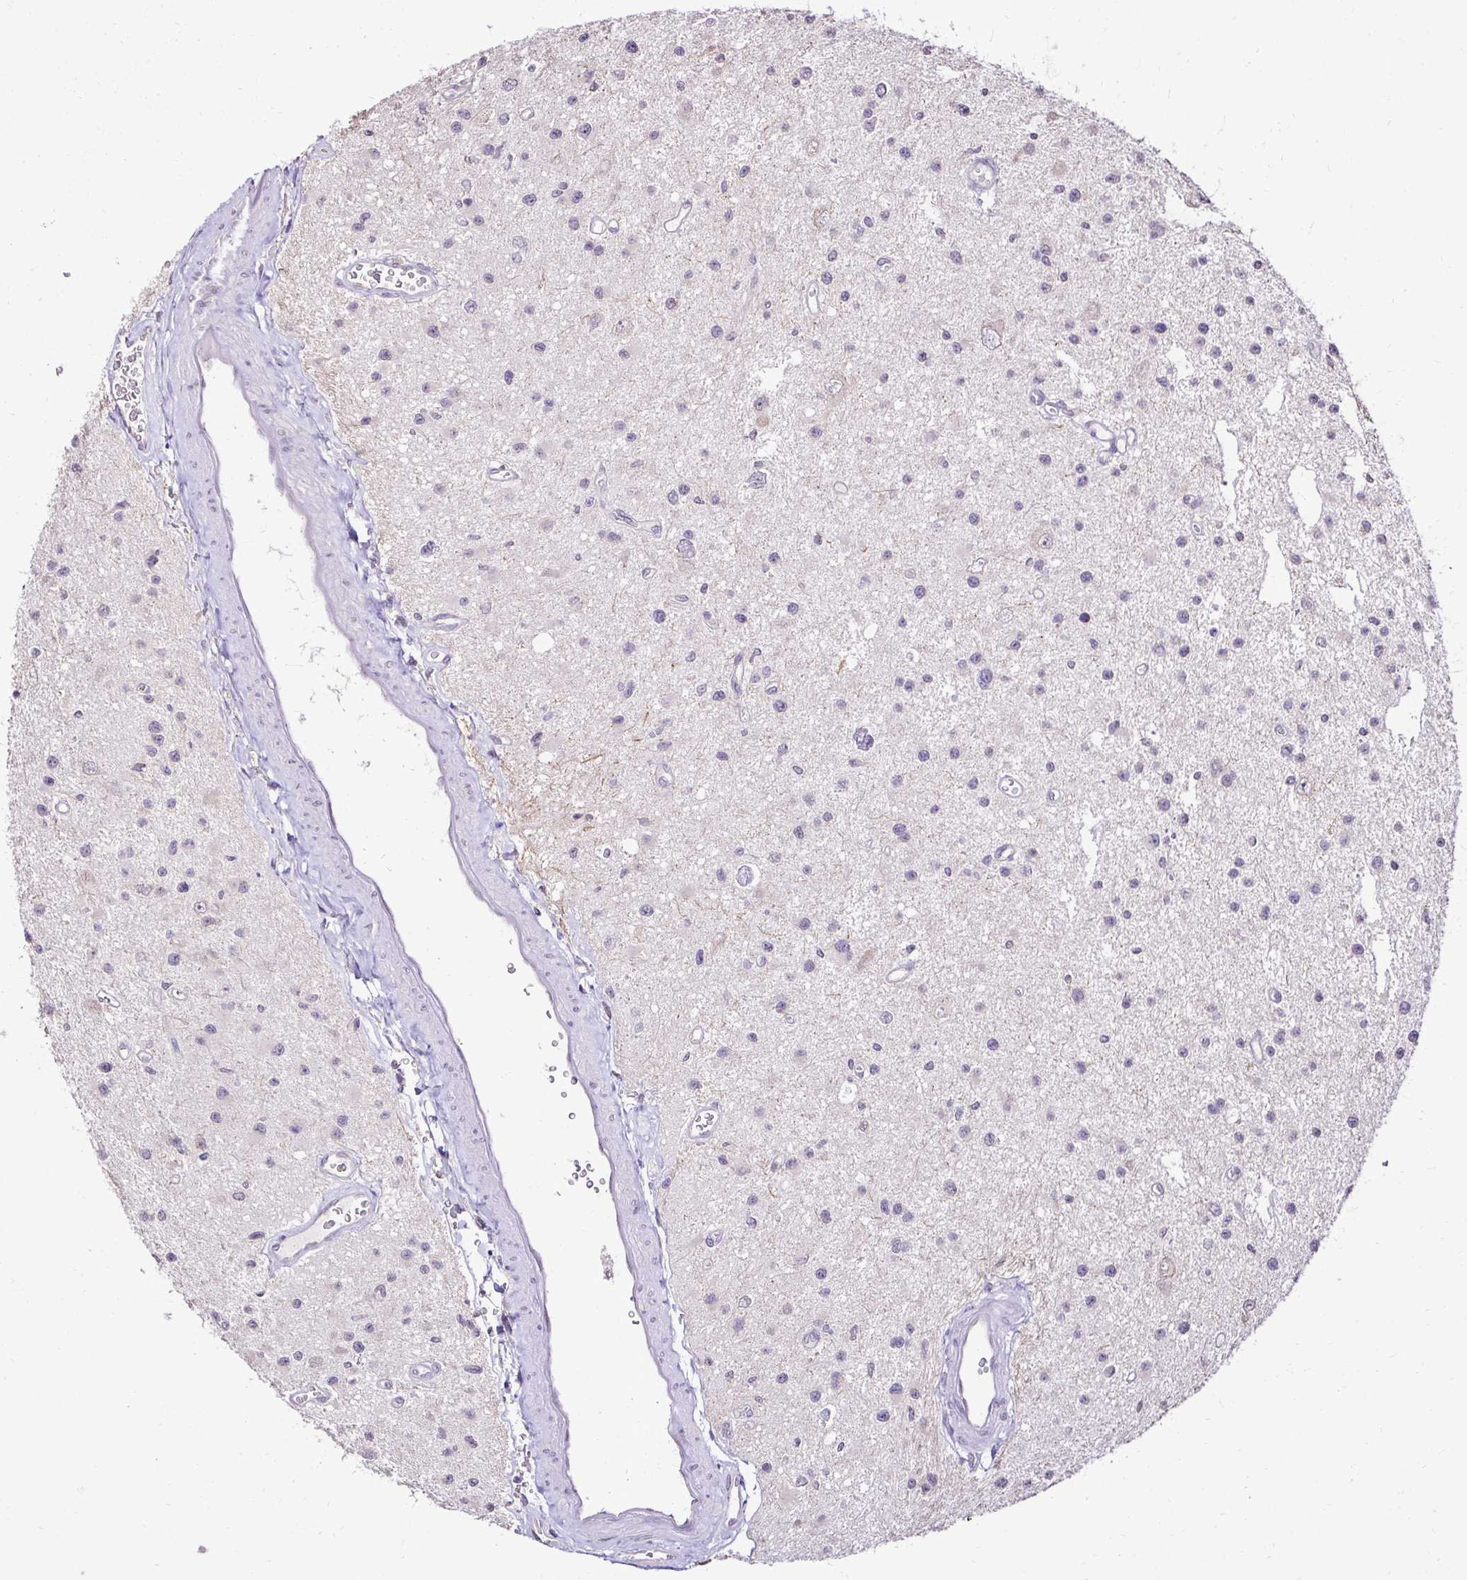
{"staining": {"intensity": "negative", "quantity": "none", "location": "none"}, "tissue": "glioma", "cell_type": "Tumor cells", "image_type": "cancer", "snomed": [{"axis": "morphology", "description": "Glioma, malignant, Low grade"}, {"axis": "topography", "description": "Brain"}], "caption": "There is no significant positivity in tumor cells of glioma.", "gene": "KIAA1210", "patient": {"sex": "male", "age": 43}}